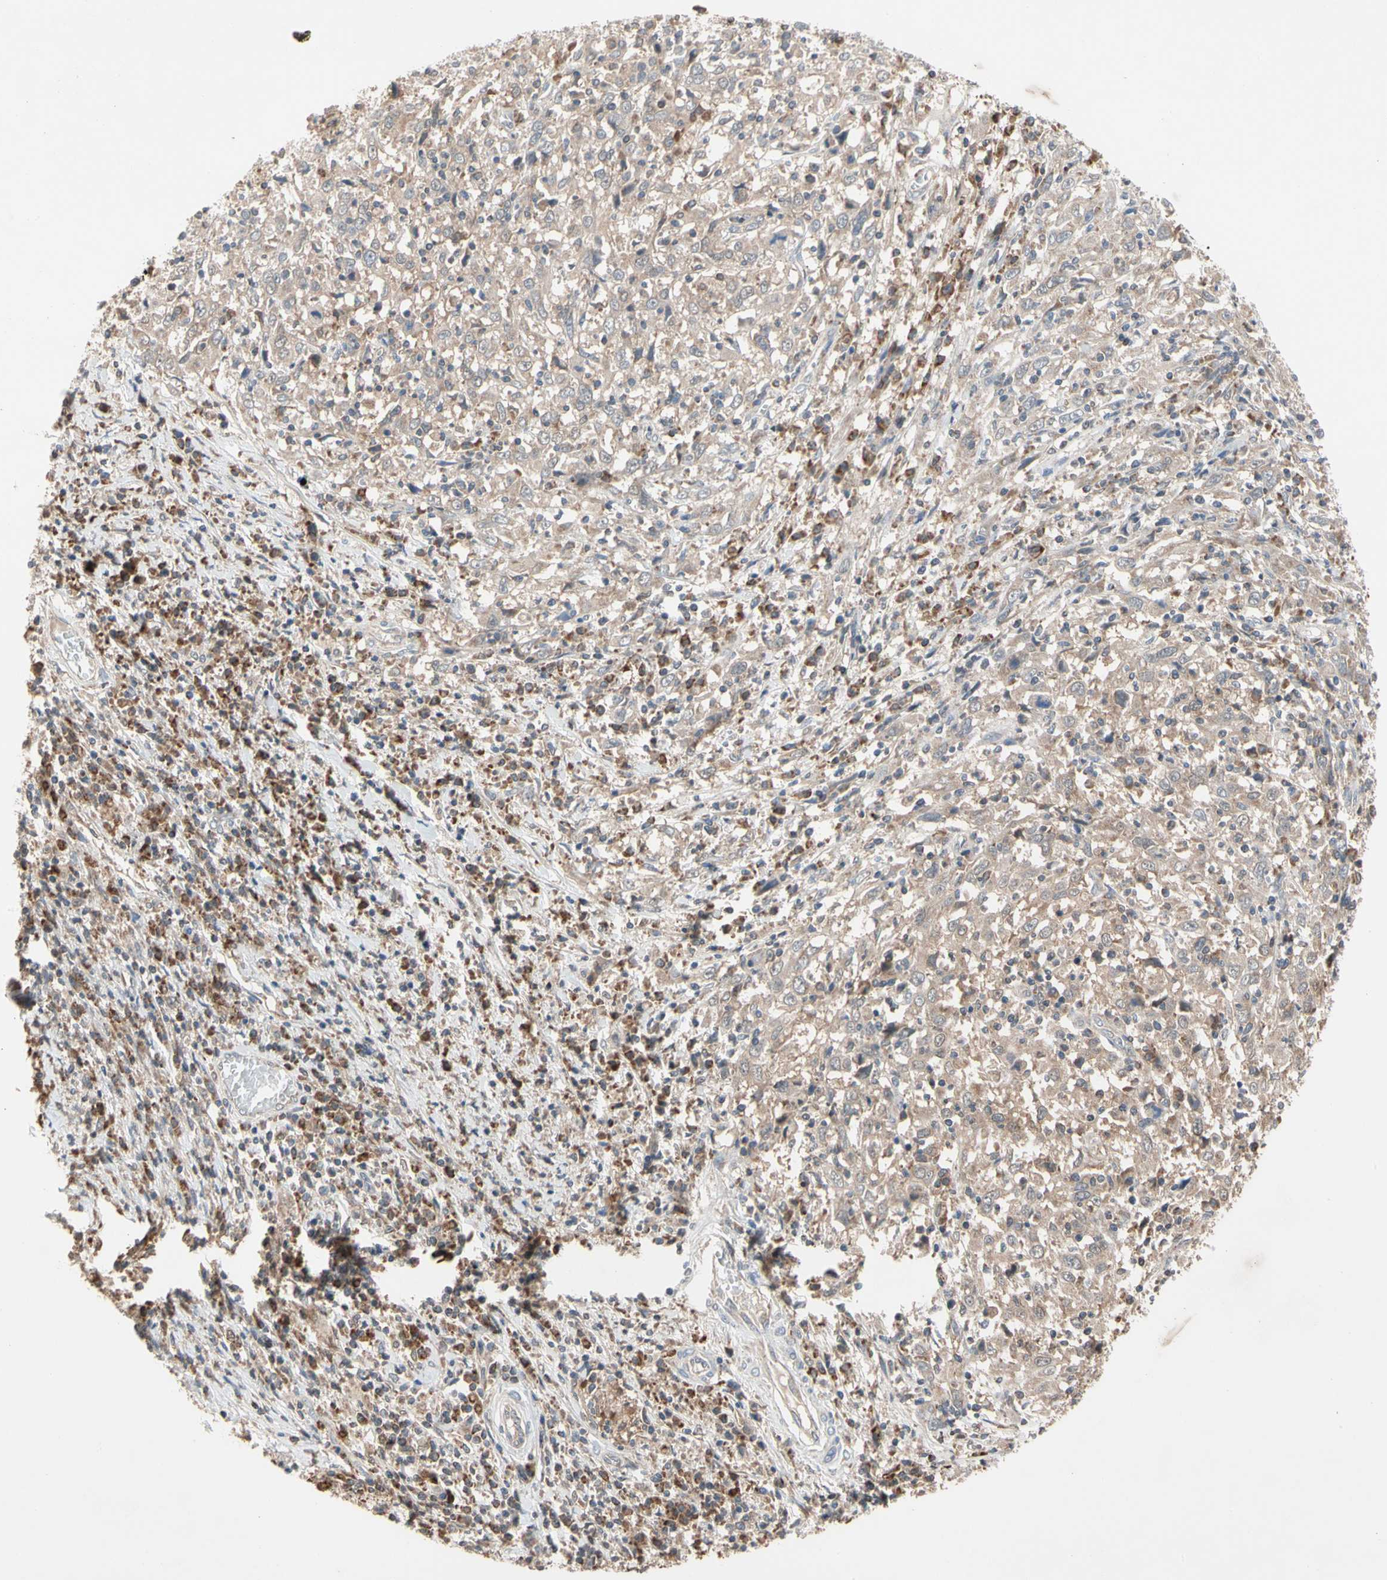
{"staining": {"intensity": "weak", "quantity": ">75%", "location": "cytoplasmic/membranous"}, "tissue": "cervical cancer", "cell_type": "Tumor cells", "image_type": "cancer", "snomed": [{"axis": "morphology", "description": "Squamous cell carcinoma, NOS"}, {"axis": "topography", "description": "Cervix"}], "caption": "A brown stain highlights weak cytoplasmic/membranous expression of a protein in cervical squamous cell carcinoma tumor cells.", "gene": "MTHFS", "patient": {"sex": "female", "age": 46}}